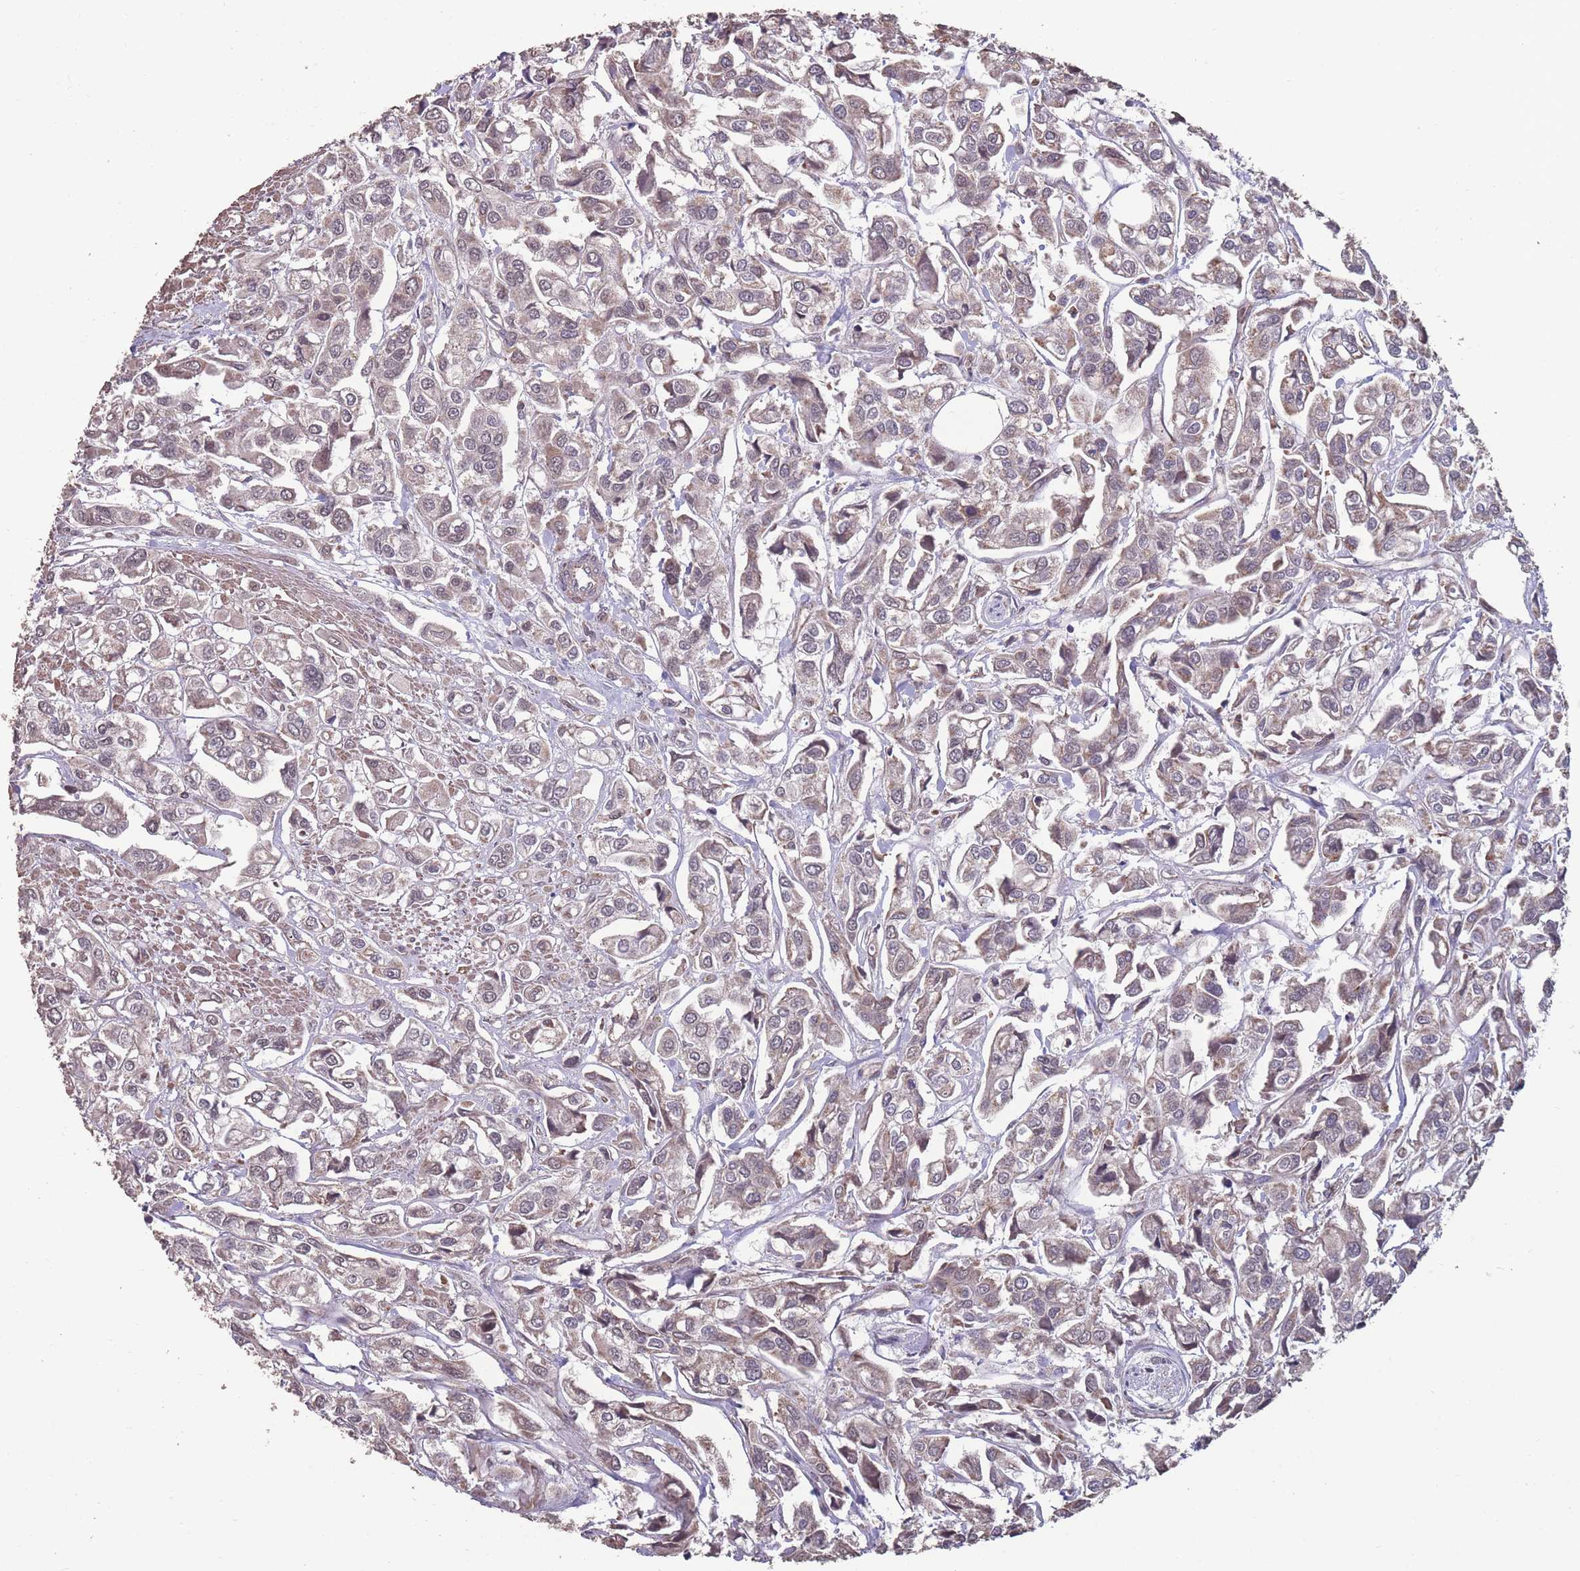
{"staining": {"intensity": "negative", "quantity": "none", "location": "none"}, "tissue": "urothelial cancer", "cell_type": "Tumor cells", "image_type": "cancer", "snomed": [{"axis": "morphology", "description": "Urothelial carcinoma, High grade"}, {"axis": "topography", "description": "Urinary bladder"}], "caption": "The photomicrograph demonstrates no staining of tumor cells in urothelial carcinoma (high-grade). (DAB (3,3'-diaminobenzidine) immunohistochemistry visualized using brightfield microscopy, high magnification).", "gene": "NUDT21", "patient": {"sex": "male", "age": 67}}